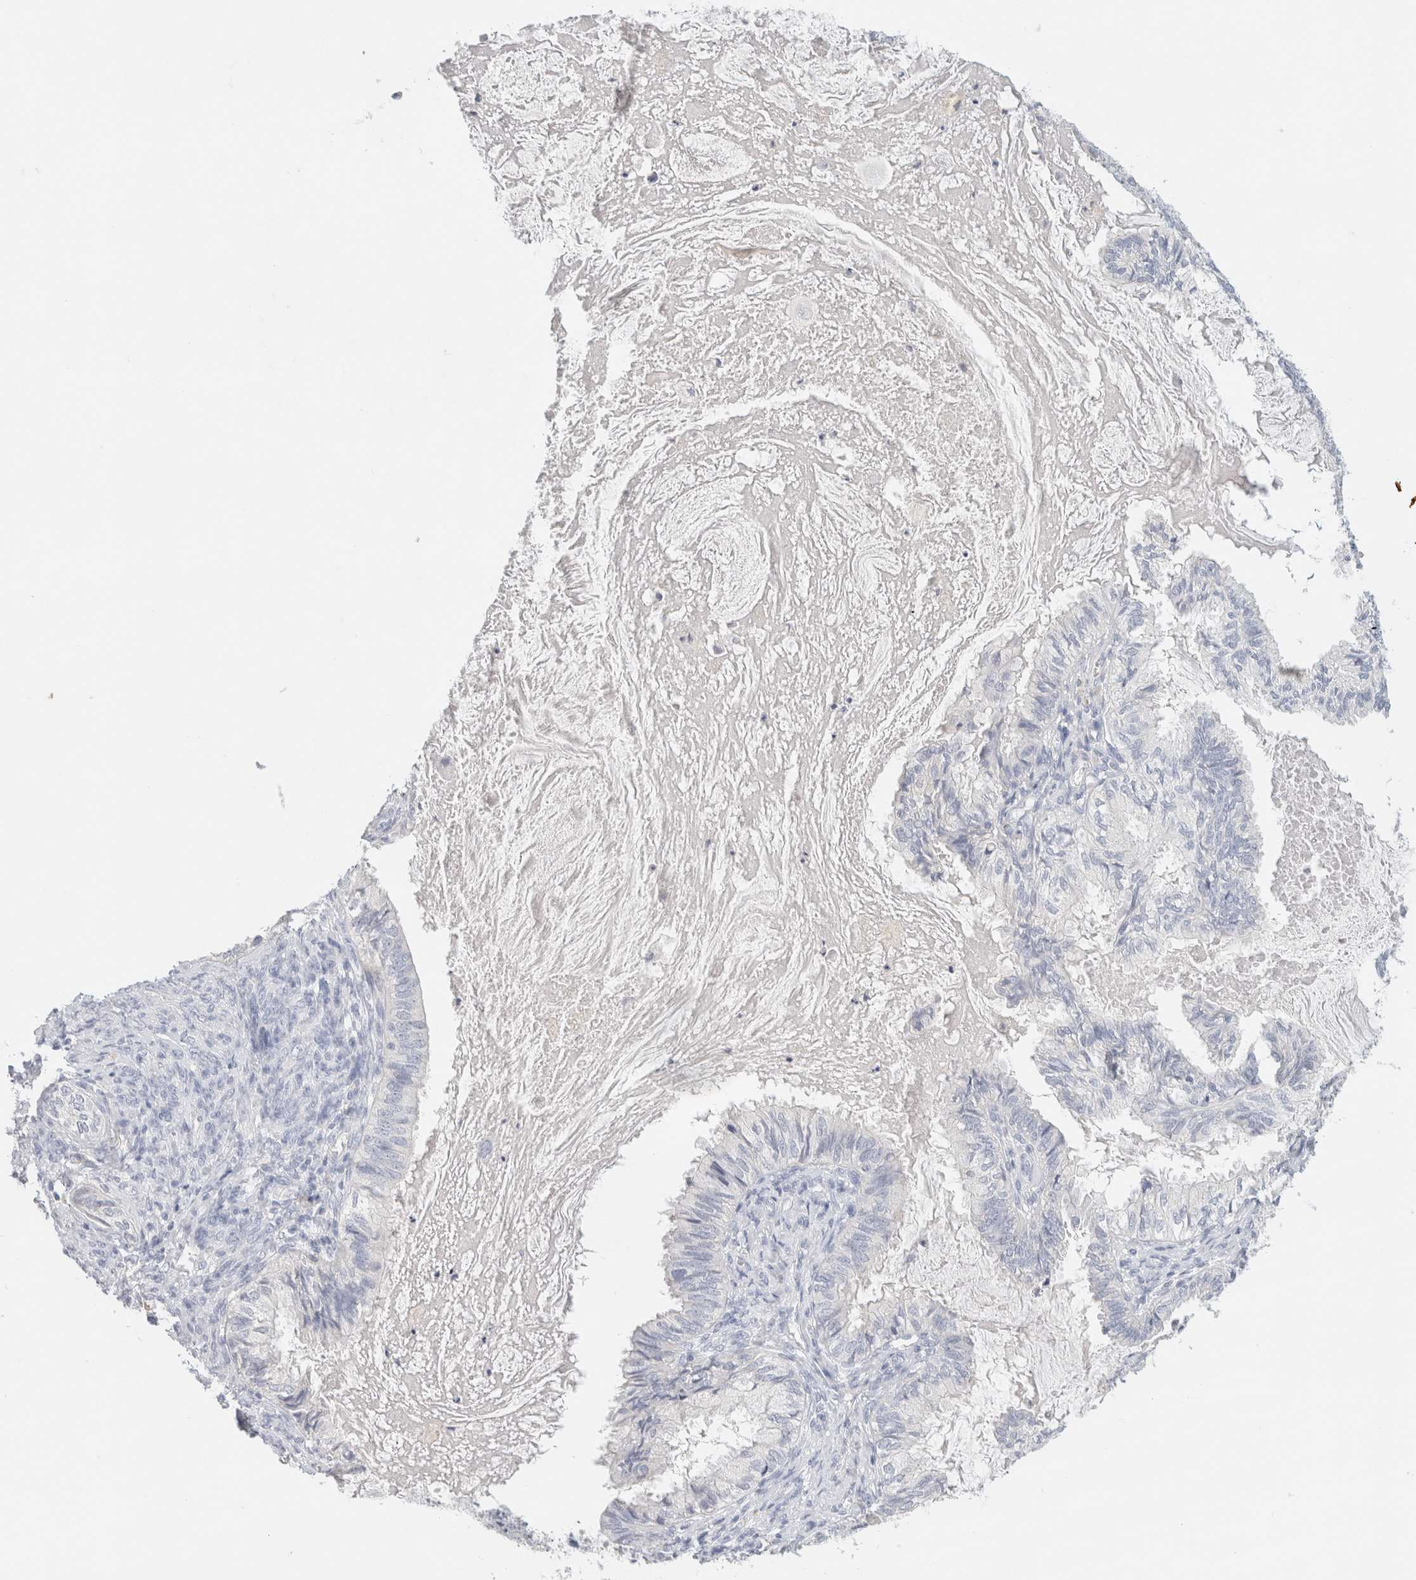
{"staining": {"intensity": "negative", "quantity": "none", "location": "none"}, "tissue": "cervical cancer", "cell_type": "Tumor cells", "image_type": "cancer", "snomed": [{"axis": "morphology", "description": "Normal tissue, NOS"}, {"axis": "morphology", "description": "Adenocarcinoma, NOS"}, {"axis": "topography", "description": "Cervix"}, {"axis": "topography", "description": "Endometrium"}], "caption": "High power microscopy micrograph of an IHC histopathology image of cervical cancer, revealing no significant expression in tumor cells.", "gene": "NEFM", "patient": {"sex": "female", "age": 86}}